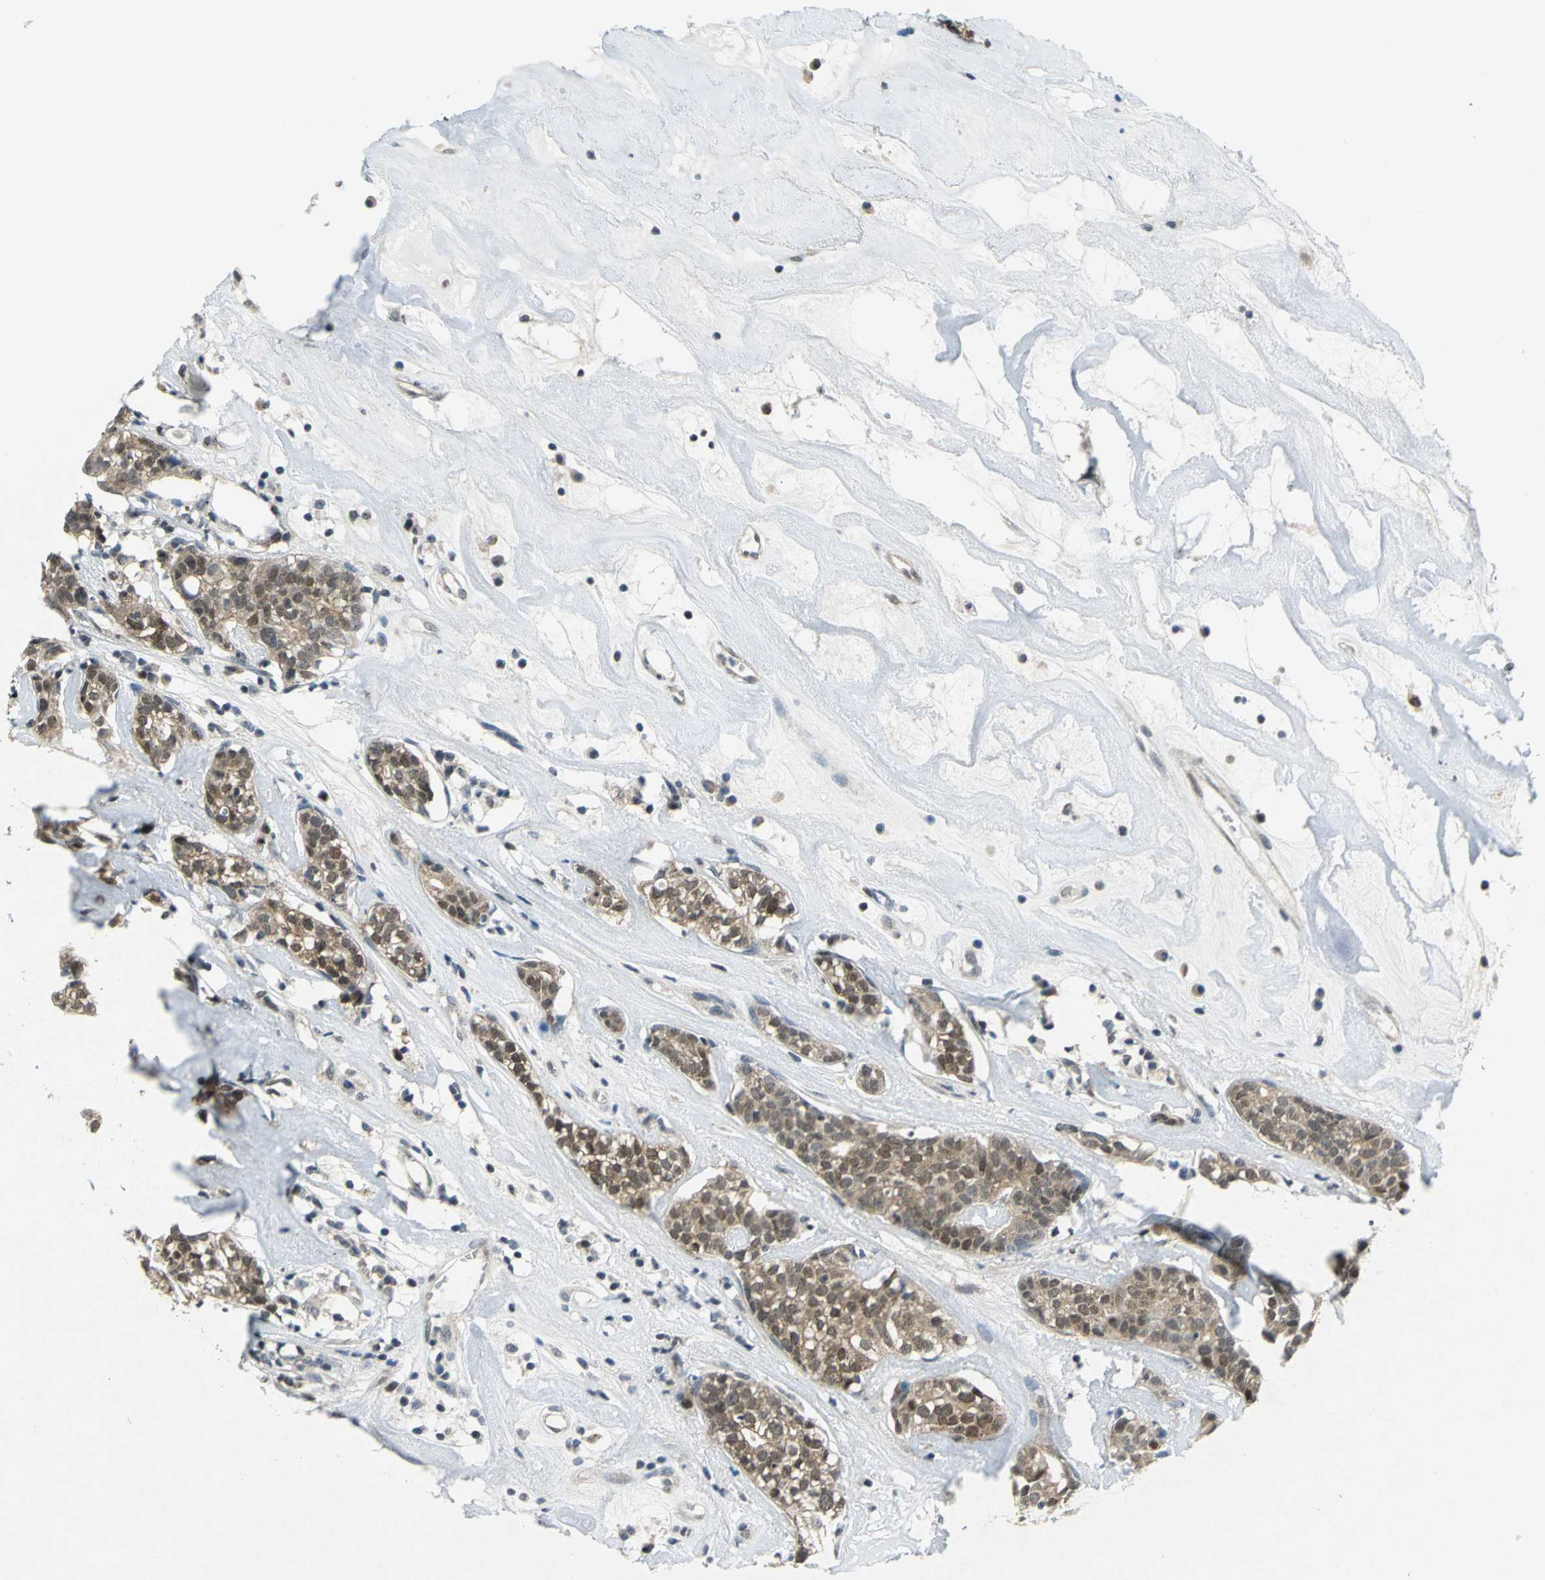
{"staining": {"intensity": "moderate", "quantity": ">75%", "location": "cytoplasmic/membranous,nuclear"}, "tissue": "head and neck cancer", "cell_type": "Tumor cells", "image_type": "cancer", "snomed": [{"axis": "morphology", "description": "Adenocarcinoma, NOS"}, {"axis": "topography", "description": "Salivary gland"}, {"axis": "topography", "description": "Head-Neck"}], "caption": "Protein staining of head and neck cancer (adenocarcinoma) tissue displays moderate cytoplasmic/membranous and nuclear expression in about >75% of tumor cells. Nuclei are stained in blue.", "gene": "PIN1", "patient": {"sex": "female", "age": 65}}